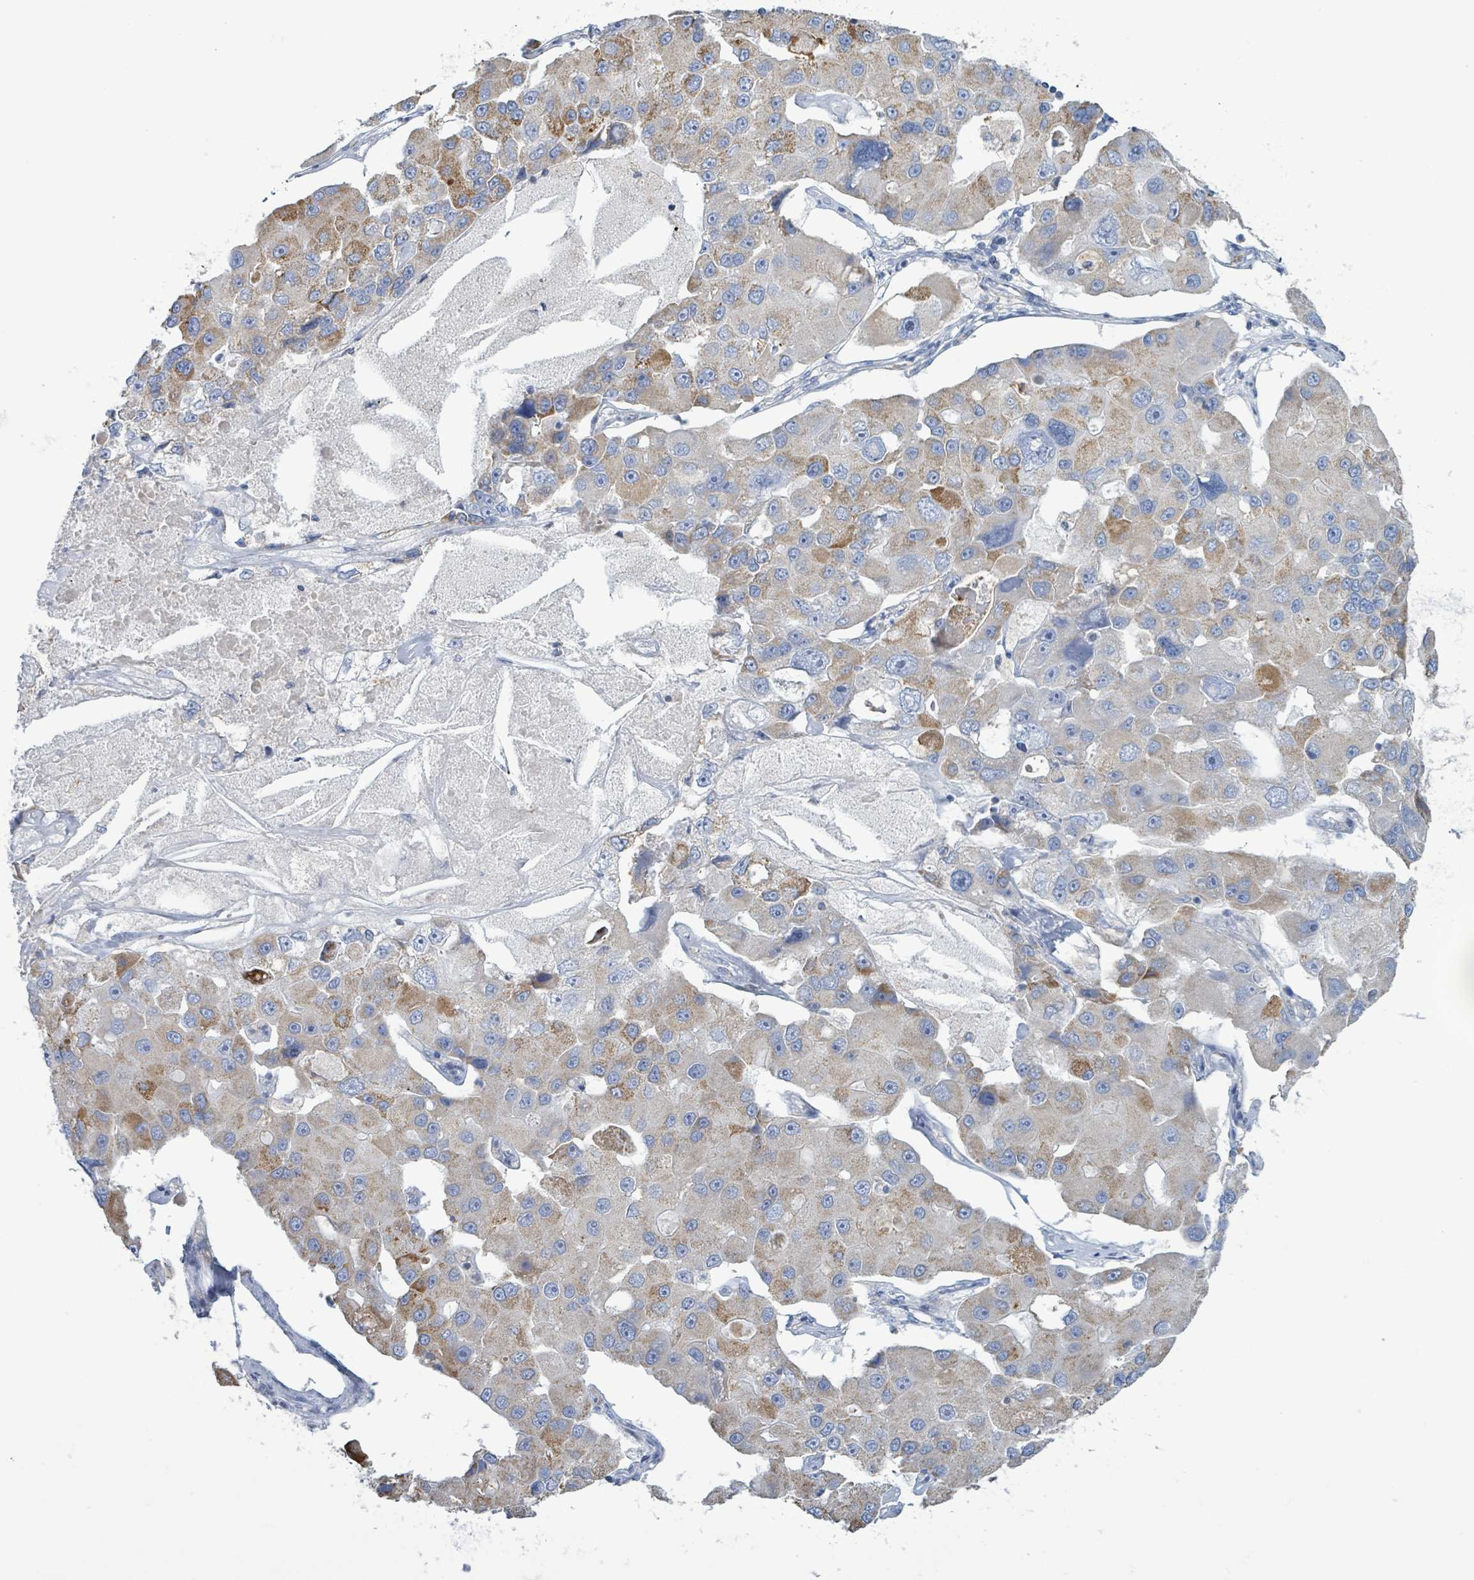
{"staining": {"intensity": "moderate", "quantity": "<25%", "location": "cytoplasmic/membranous"}, "tissue": "lung cancer", "cell_type": "Tumor cells", "image_type": "cancer", "snomed": [{"axis": "morphology", "description": "Adenocarcinoma, NOS"}, {"axis": "topography", "description": "Lung"}], "caption": "A brown stain labels moderate cytoplasmic/membranous staining of a protein in human lung cancer (adenocarcinoma) tumor cells.", "gene": "AKR1C4", "patient": {"sex": "female", "age": 54}}